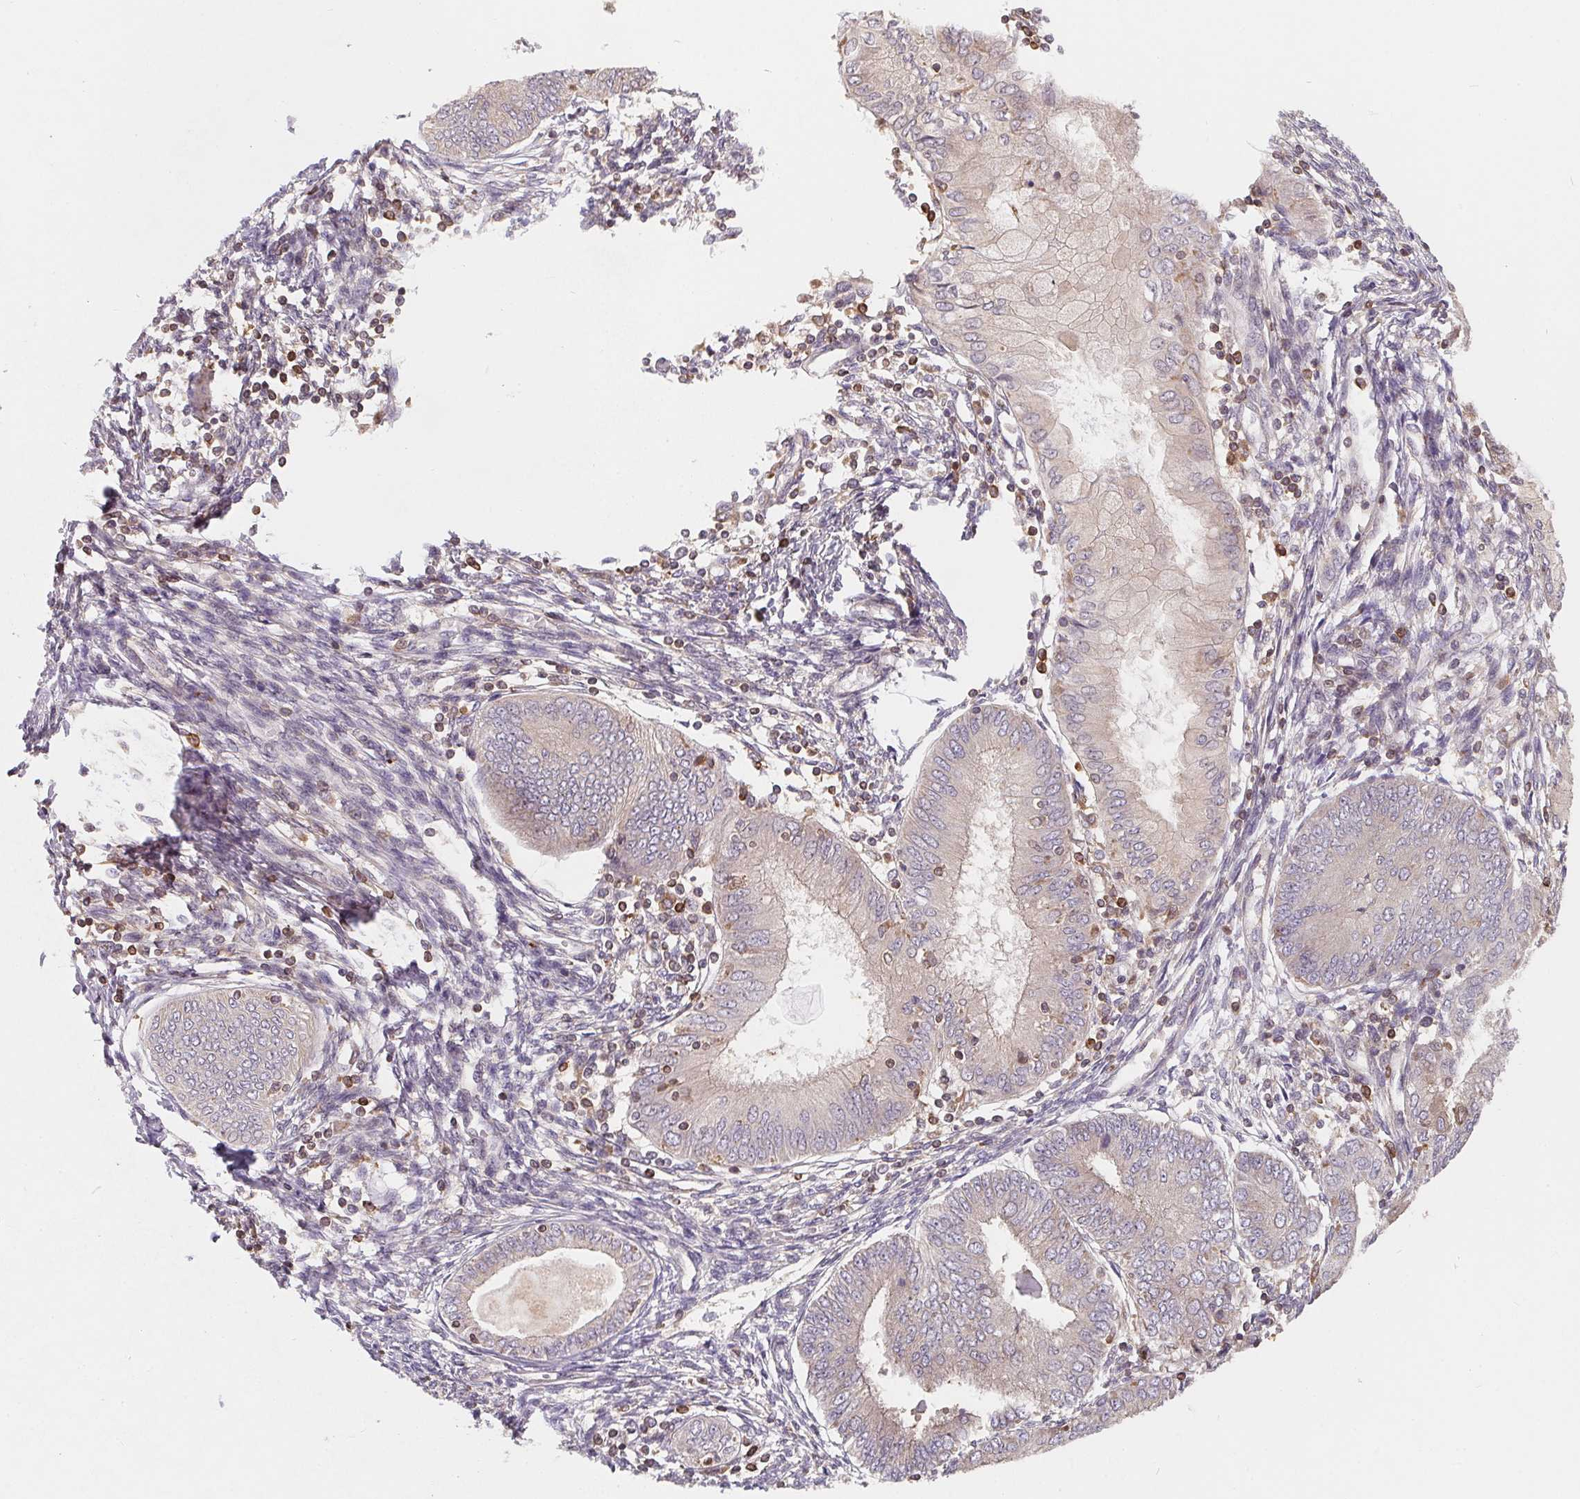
{"staining": {"intensity": "negative", "quantity": "none", "location": "none"}, "tissue": "endometrial cancer", "cell_type": "Tumor cells", "image_type": "cancer", "snomed": [{"axis": "morphology", "description": "Adenocarcinoma, NOS"}, {"axis": "topography", "description": "Endometrium"}], "caption": "DAB (3,3'-diaminobenzidine) immunohistochemical staining of endometrial cancer demonstrates no significant expression in tumor cells.", "gene": "ANKRD13A", "patient": {"sex": "female", "age": 68}}